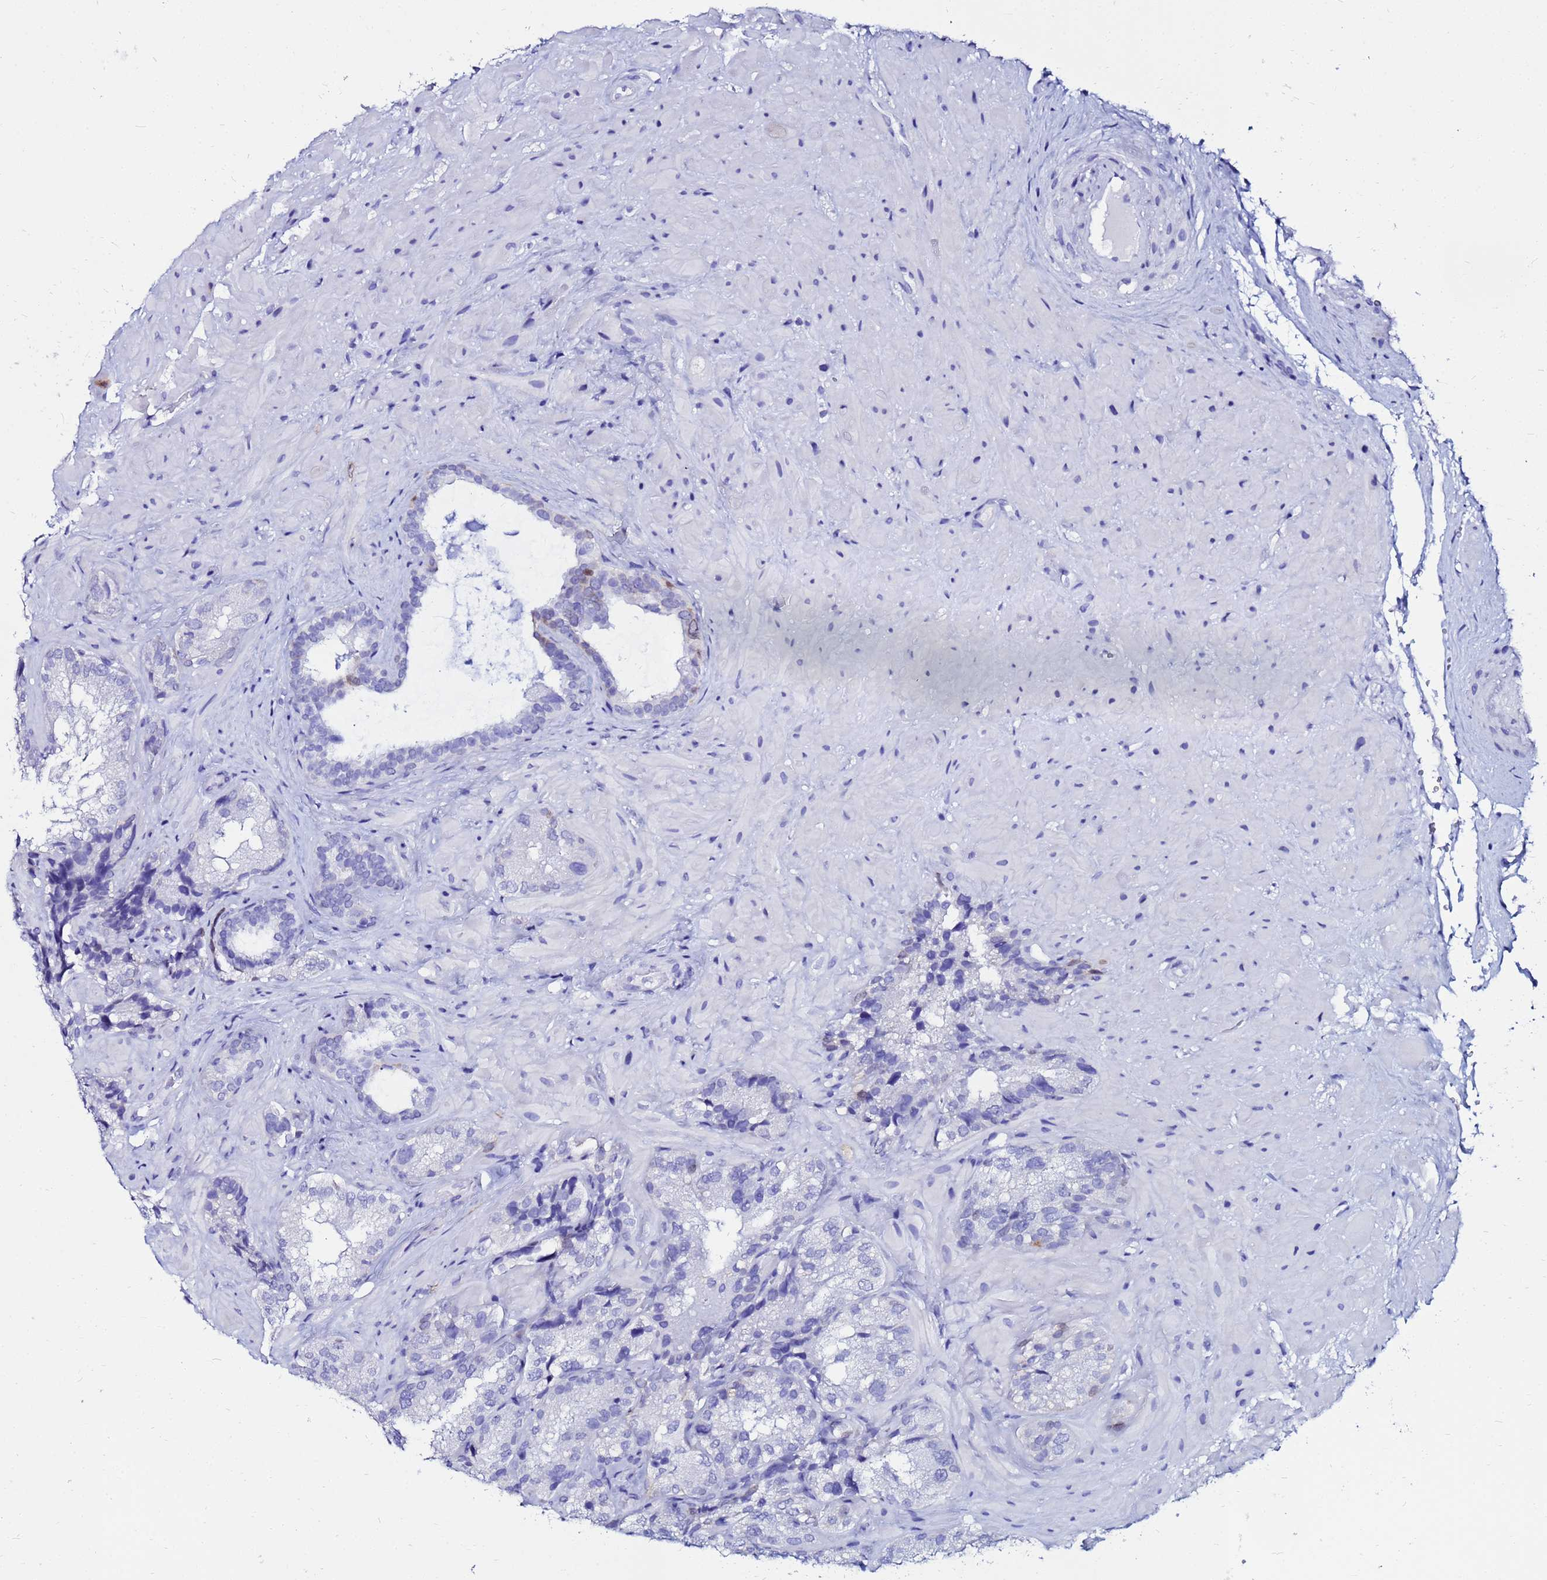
{"staining": {"intensity": "negative", "quantity": "none", "location": "none"}, "tissue": "seminal vesicle", "cell_type": "Glandular cells", "image_type": "normal", "snomed": [{"axis": "morphology", "description": "Normal tissue, NOS"}, {"axis": "topography", "description": "Seminal veicle"}], "caption": "A micrograph of seminal vesicle stained for a protein displays no brown staining in glandular cells.", "gene": "PPP1R14C", "patient": {"sex": "male", "age": 58}}